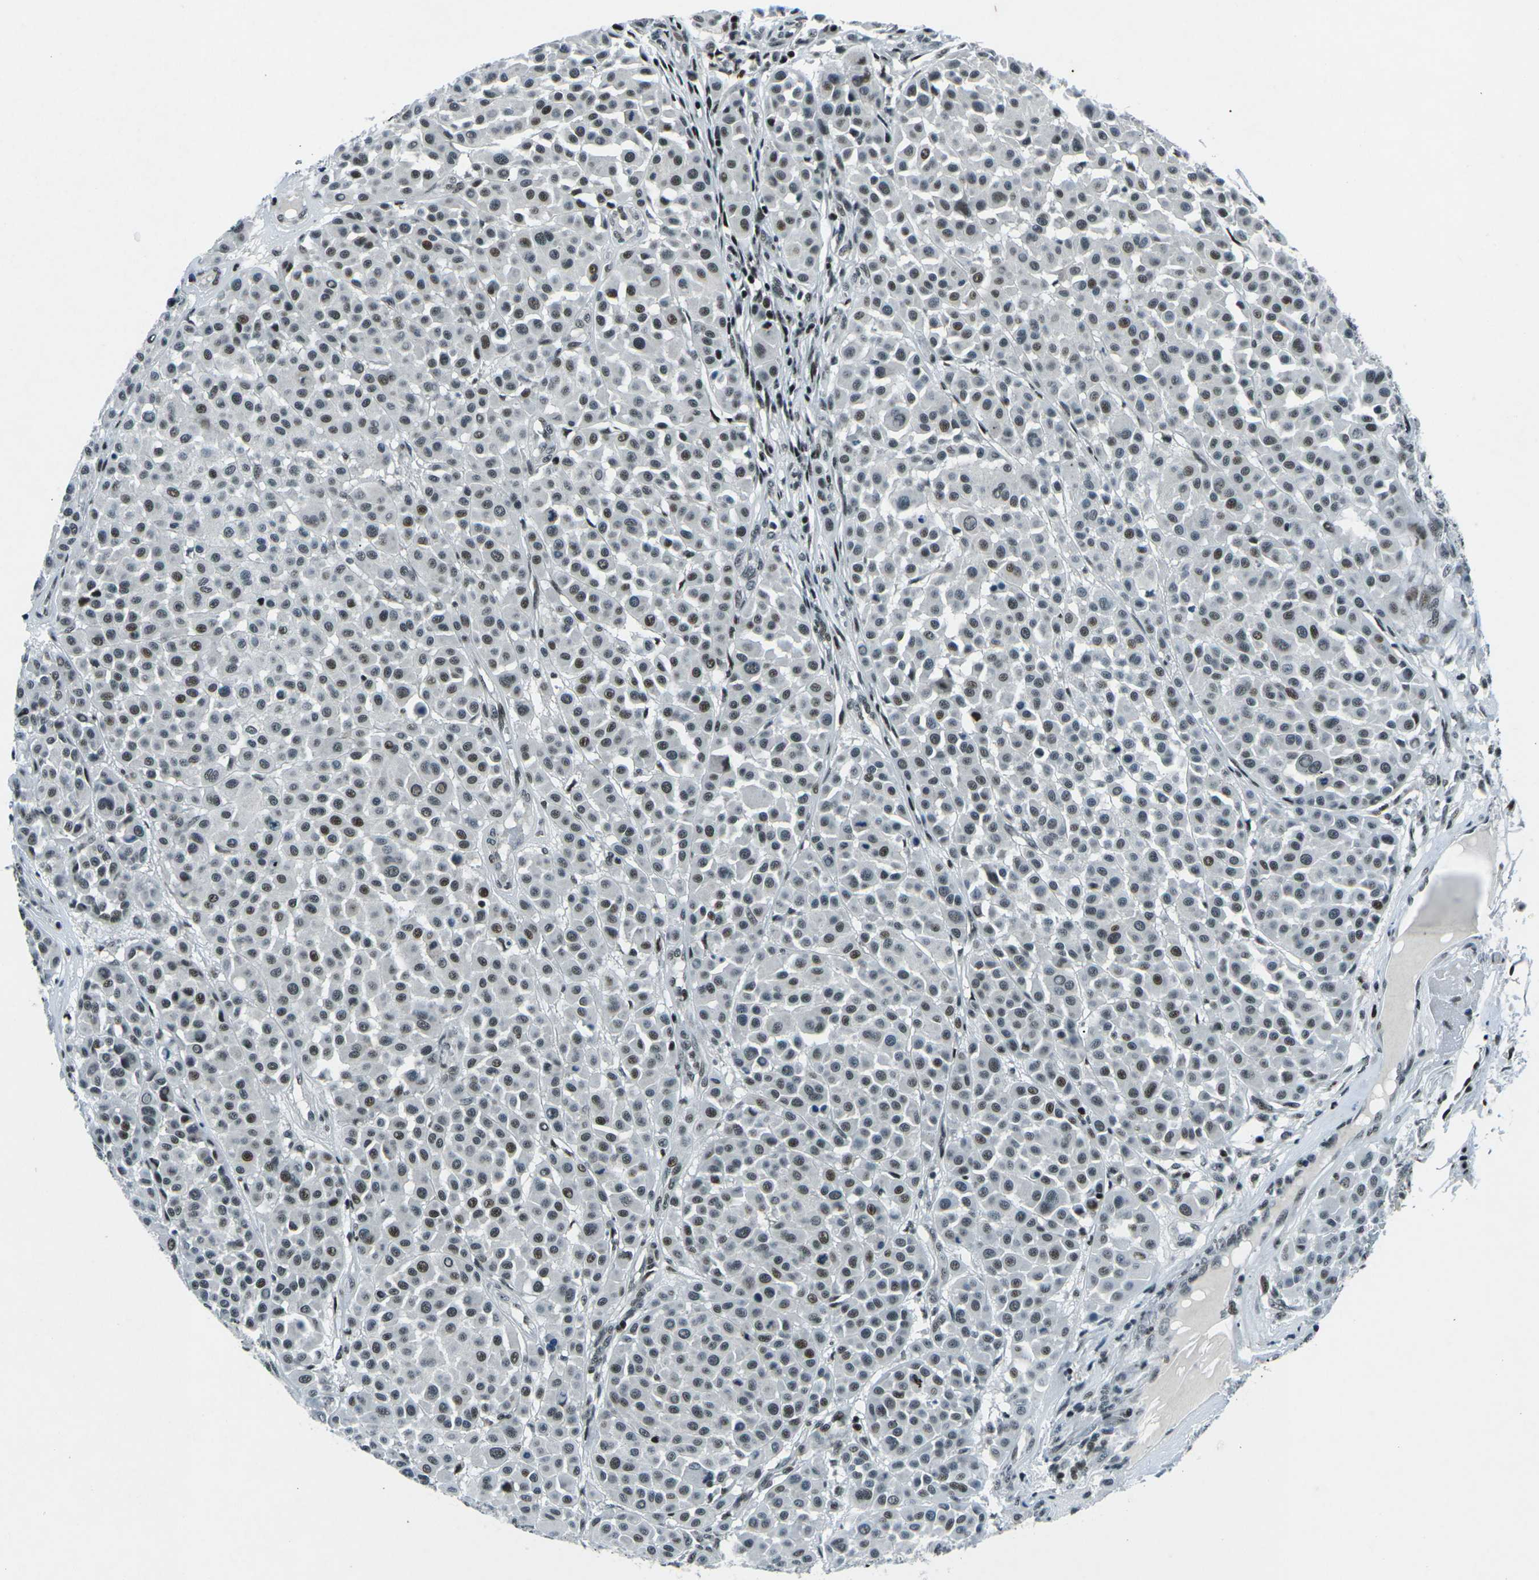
{"staining": {"intensity": "moderate", "quantity": "25%-75%", "location": "nuclear"}, "tissue": "melanoma", "cell_type": "Tumor cells", "image_type": "cancer", "snomed": [{"axis": "morphology", "description": "Malignant melanoma, Metastatic site"}, {"axis": "topography", "description": "Soft tissue"}], "caption": "This photomicrograph exhibits immunohistochemistry staining of human melanoma, with medium moderate nuclear positivity in about 25%-75% of tumor cells.", "gene": "RBL2", "patient": {"sex": "male", "age": 41}}